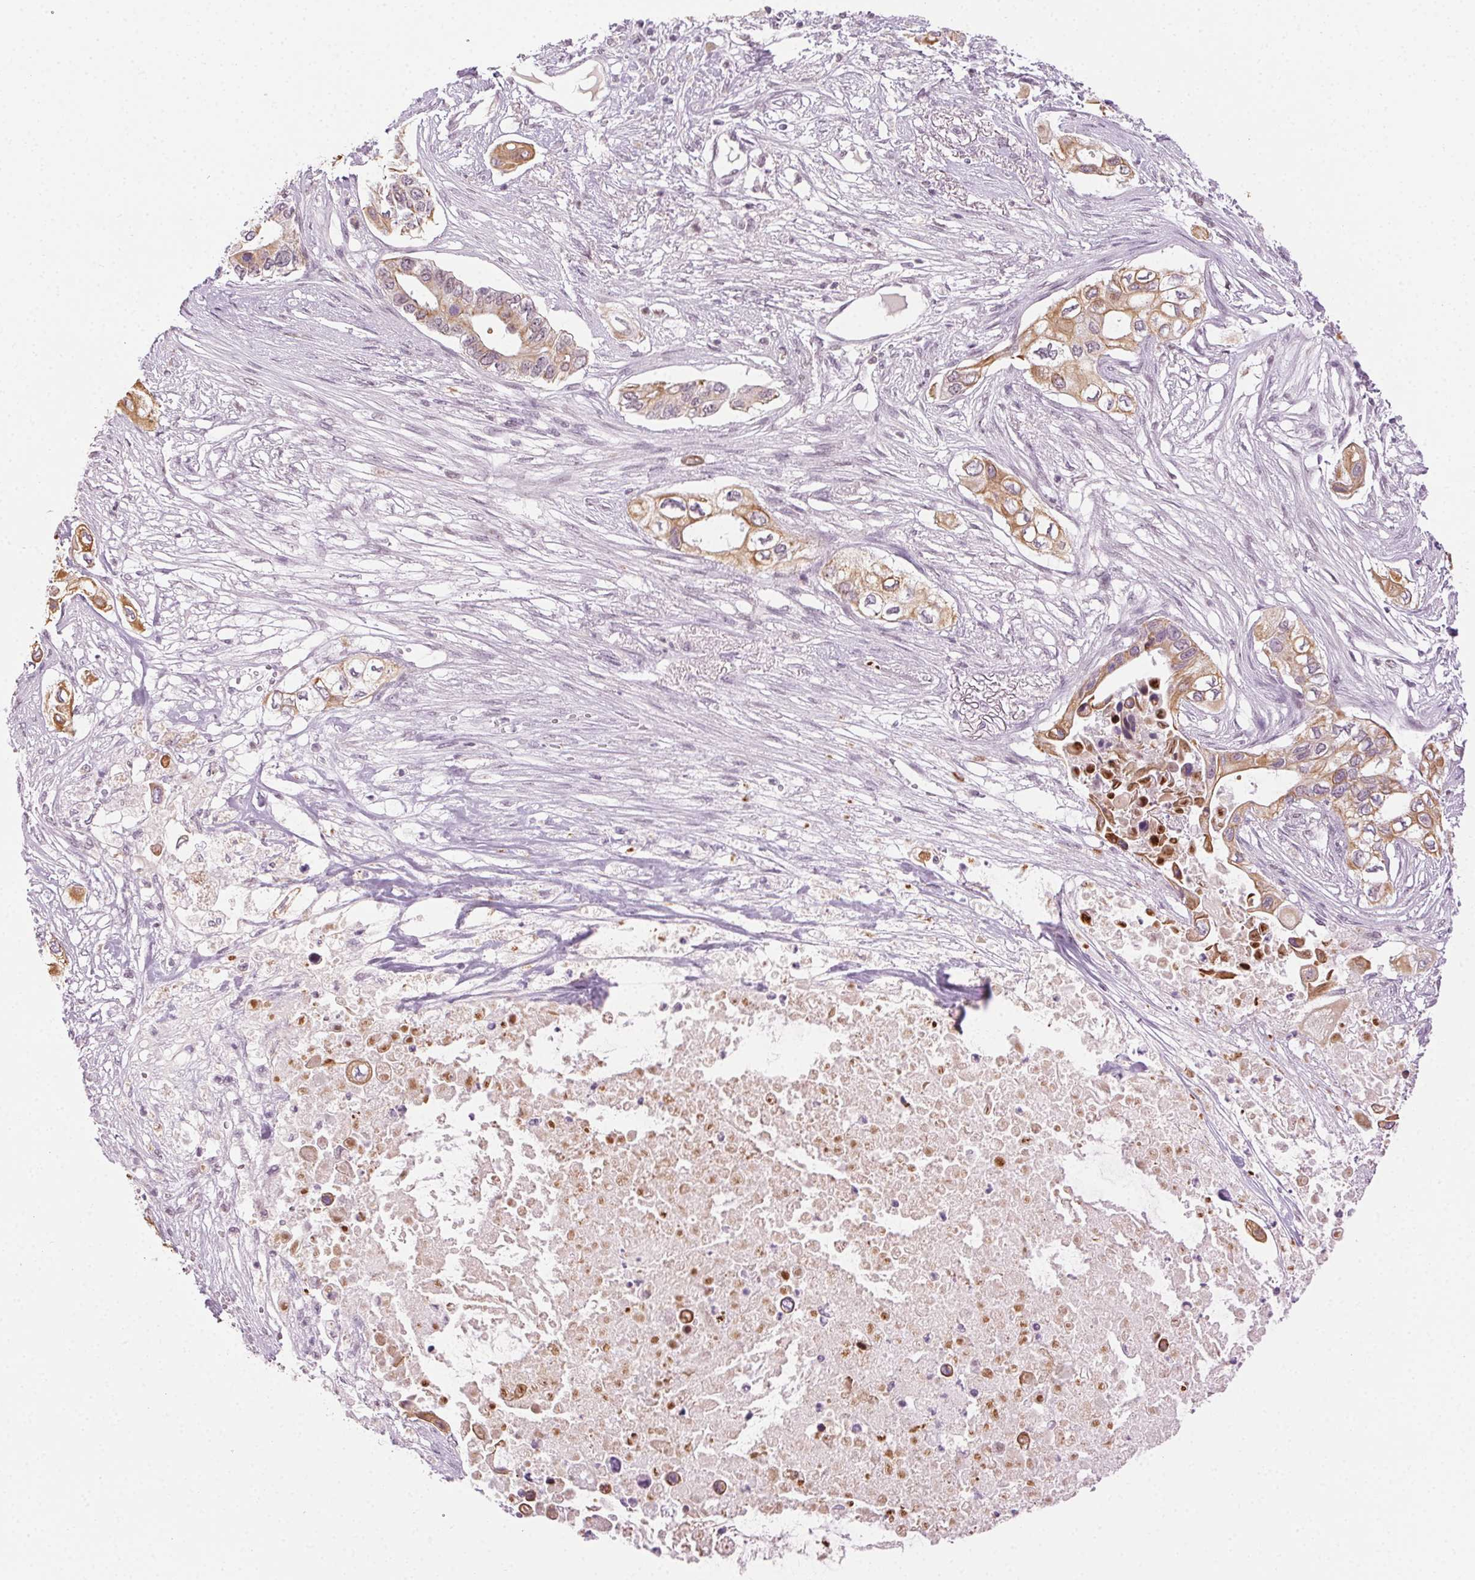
{"staining": {"intensity": "moderate", "quantity": "25%-75%", "location": "cytoplasmic/membranous"}, "tissue": "pancreatic cancer", "cell_type": "Tumor cells", "image_type": "cancer", "snomed": [{"axis": "morphology", "description": "Adenocarcinoma, NOS"}, {"axis": "topography", "description": "Pancreas"}], "caption": "Immunohistochemical staining of human pancreatic cancer (adenocarcinoma) exhibits medium levels of moderate cytoplasmic/membranous protein expression in about 25%-75% of tumor cells.", "gene": "AIF1L", "patient": {"sex": "female", "age": 63}}